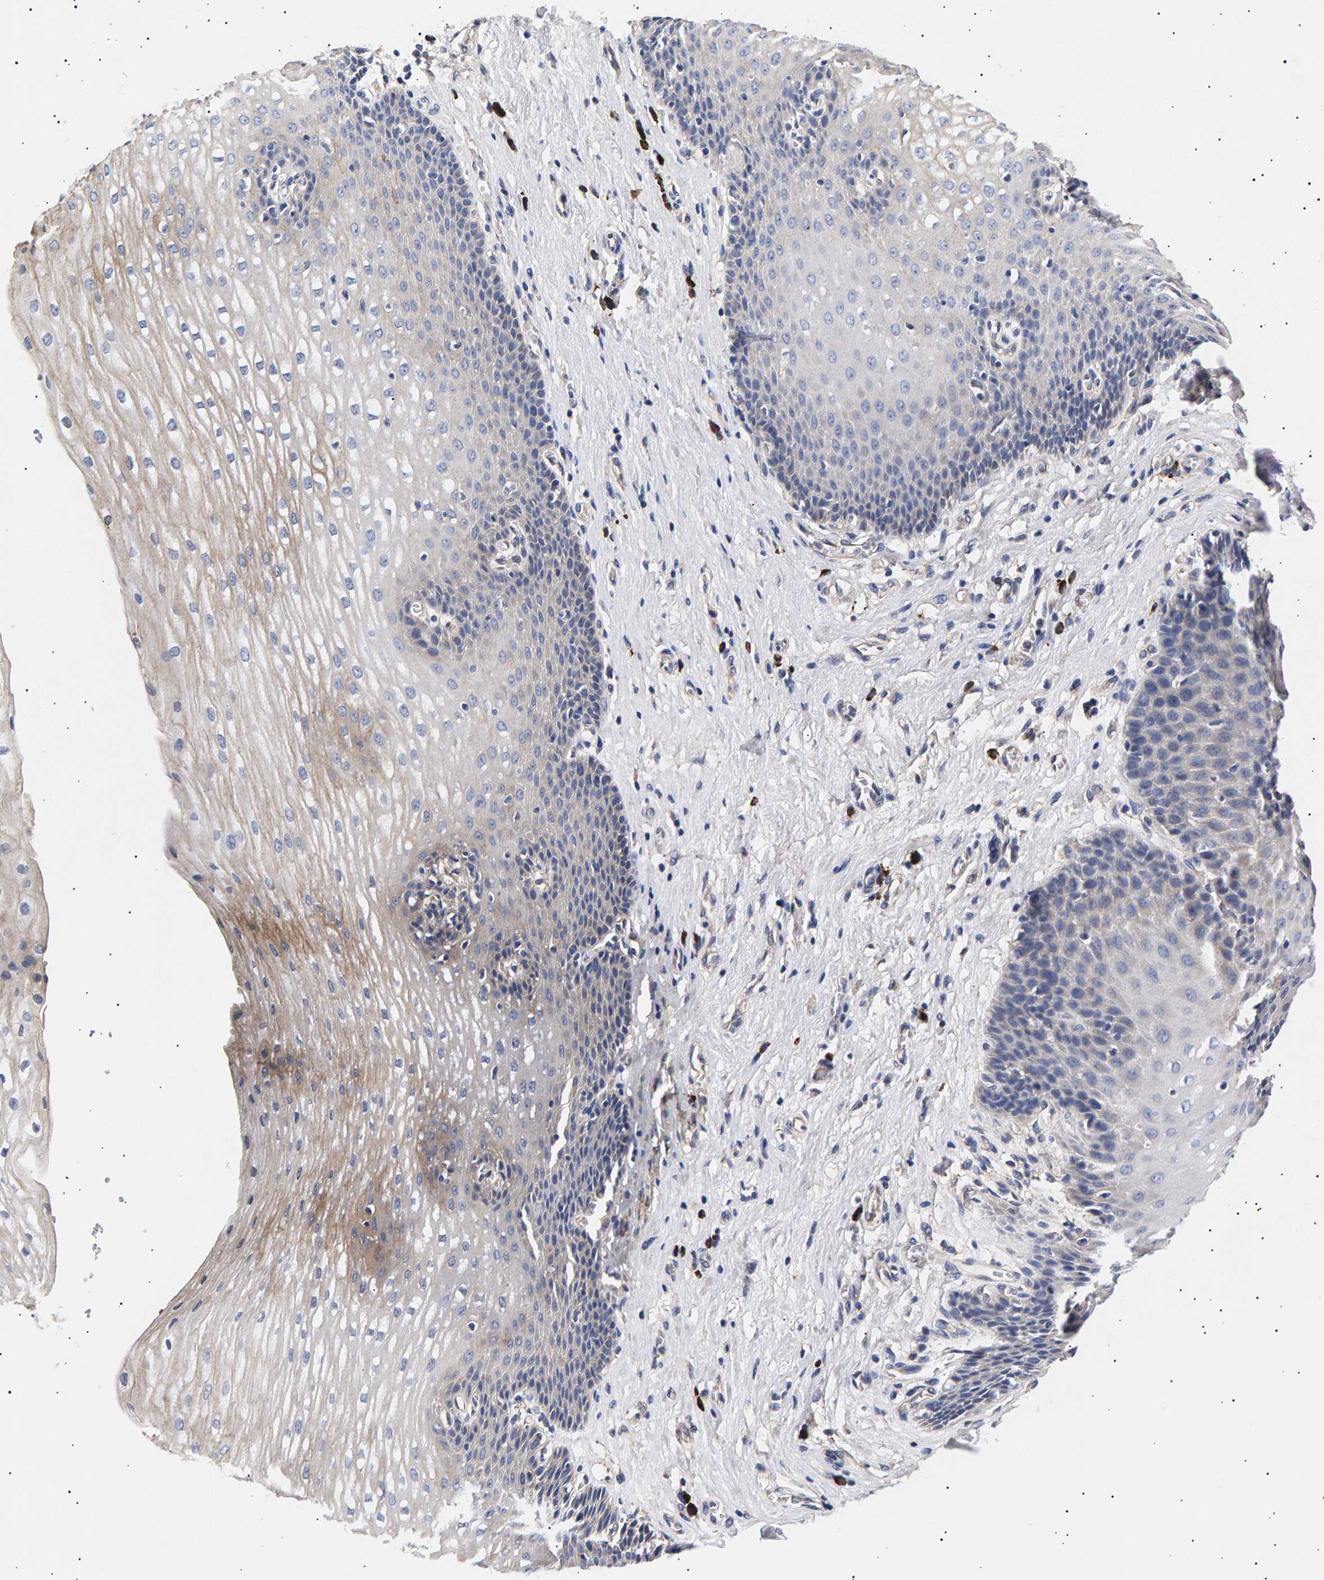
{"staining": {"intensity": "weak", "quantity": "<25%", "location": "cytoplasmic/membranous"}, "tissue": "esophagus", "cell_type": "Squamous epithelial cells", "image_type": "normal", "snomed": [{"axis": "morphology", "description": "Normal tissue, NOS"}, {"axis": "topography", "description": "Esophagus"}], "caption": "This is a photomicrograph of immunohistochemistry staining of benign esophagus, which shows no expression in squamous epithelial cells. The staining is performed using DAB brown chromogen with nuclei counter-stained in using hematoxylin.", "gene": "ANKRD40", "patient": {"sex": "male", "age": 48}}